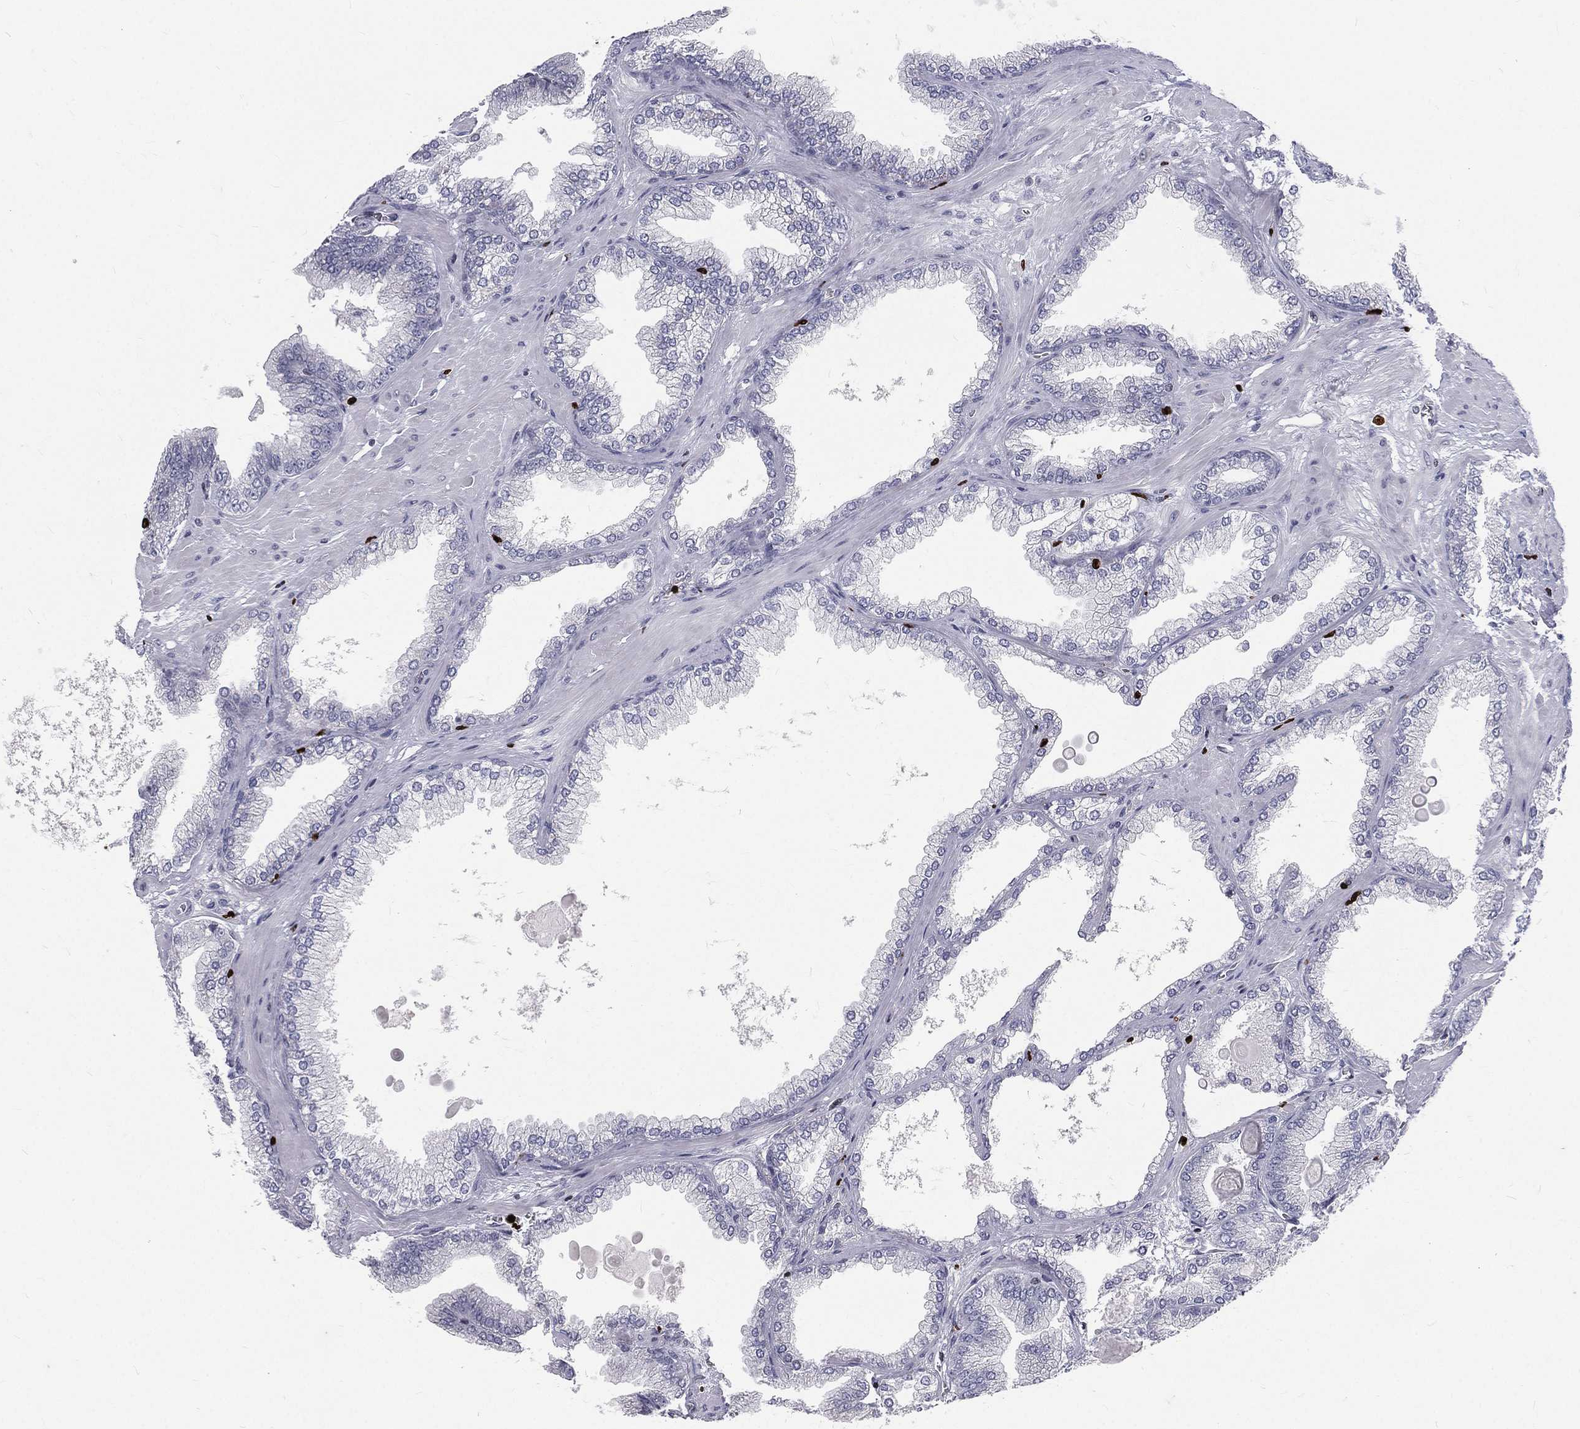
{"staining": {"intensity": "negative", "quantity": "none", "location": "none"}, "tissue": "prostate cancer", "cell_type": "Tumor cells", "image_type": "cancer", "snomed": [{"axis": "morphology", "description": "Adenocarcinoma, Low grade"}, {"axis": "topography", "description": "Prostate"}], "caption": "The image exhibits no significant positivity in tumor cells of prostate cancer.", "gene": "MNDA", "patient": {"sex": "male", "age": 72}}